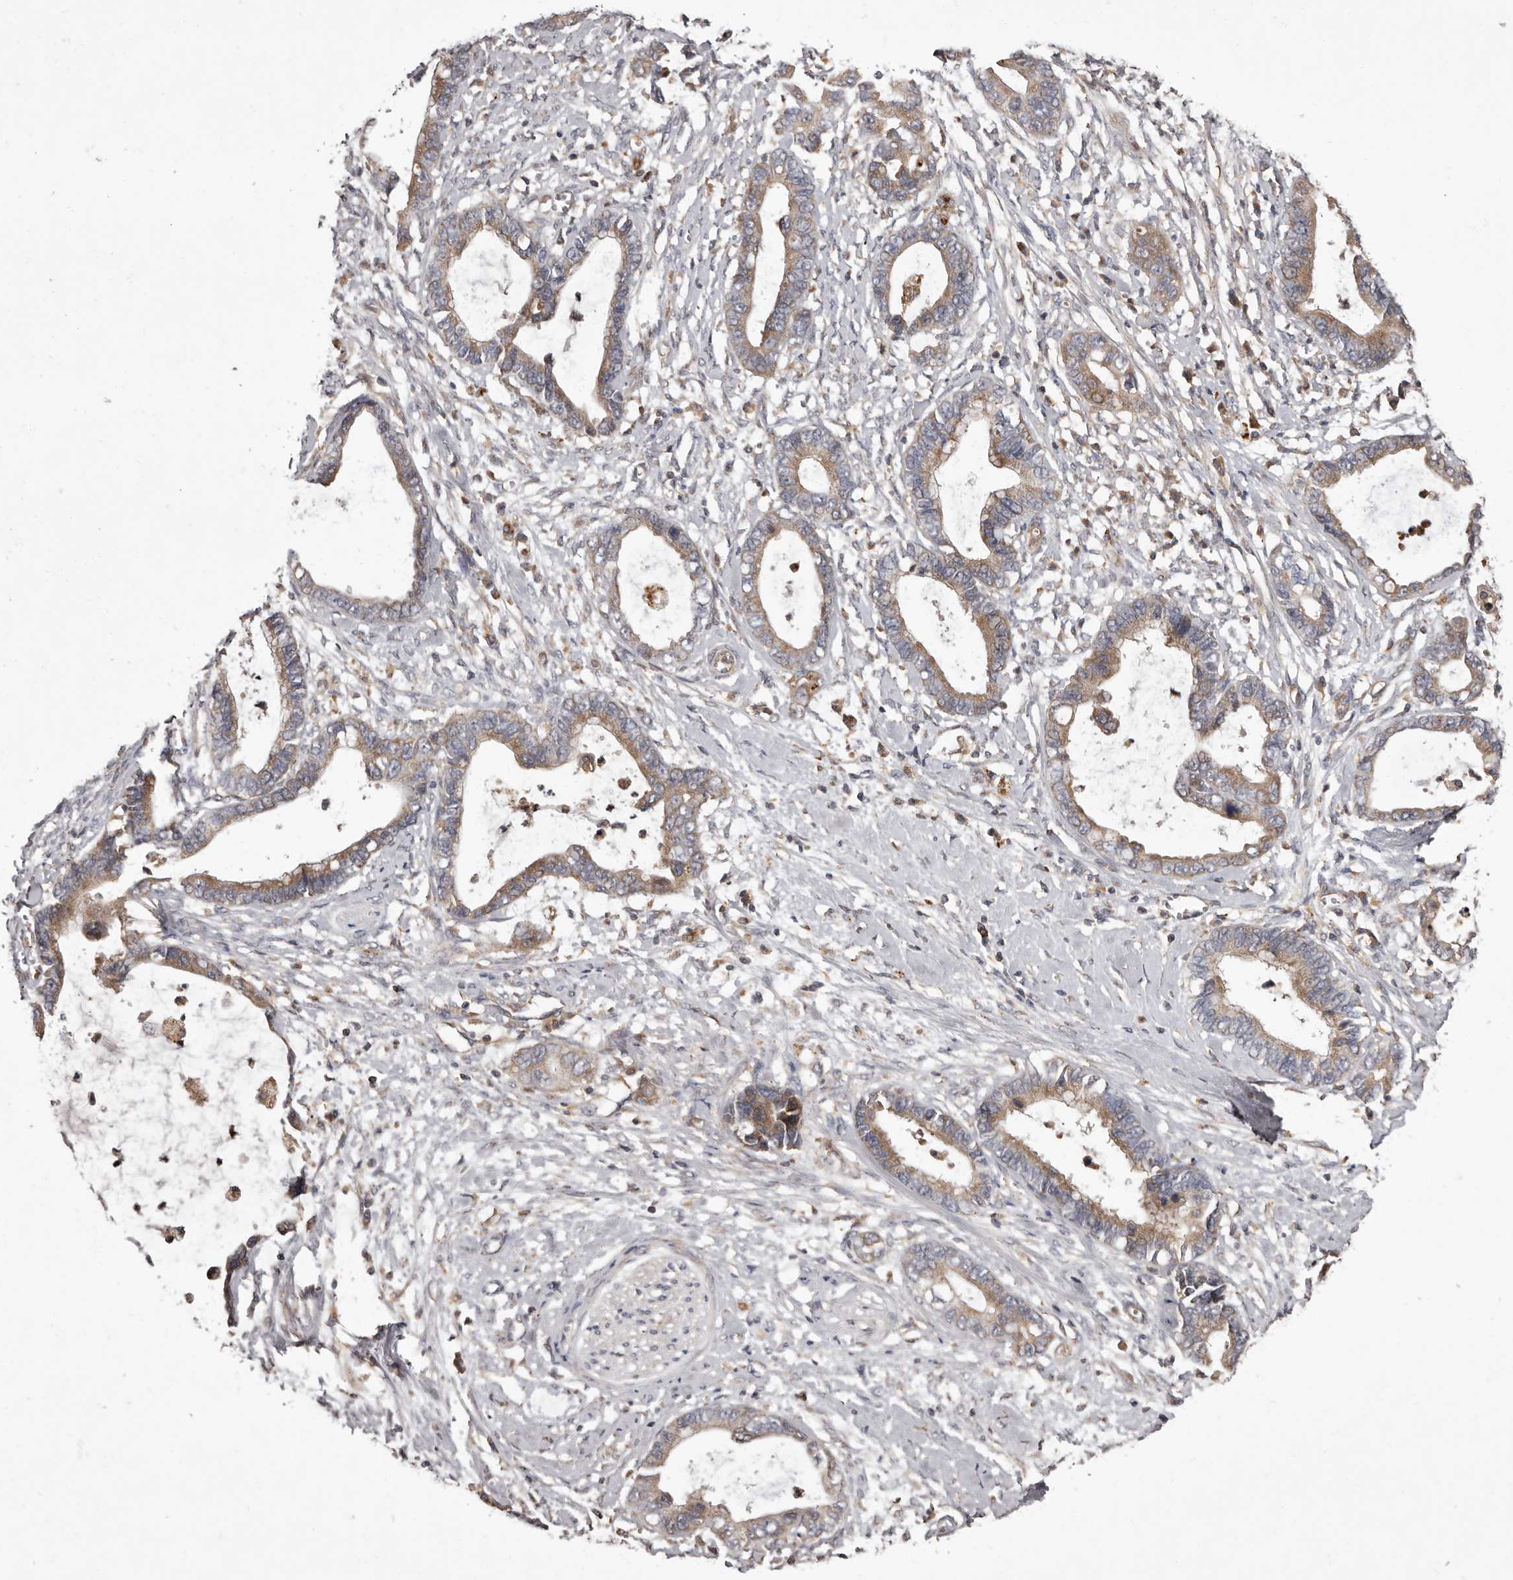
{"staining": {"intensity": "moderate", "quantity": ">75%", "location": "cytoplasmic/membranous"}, "tissue": "cervical cancer", "cell_type": "Tumor cells", "image_type": "cancer", "snomed": [{"axis": "morphology", "description": "Adenocarcinoma, NOS"}, {"axis": "topography", "description": "Cervix"}], "caption": "This is a histology image of immunohistochemistry (IHC) staining of cervical cancer (adenocarcinoma), which shows moderate expression in the cytoplasmic/membranous of tumor cells.", "gene": "ADCY2", "patient": {"sex": "female", "age": 44}}